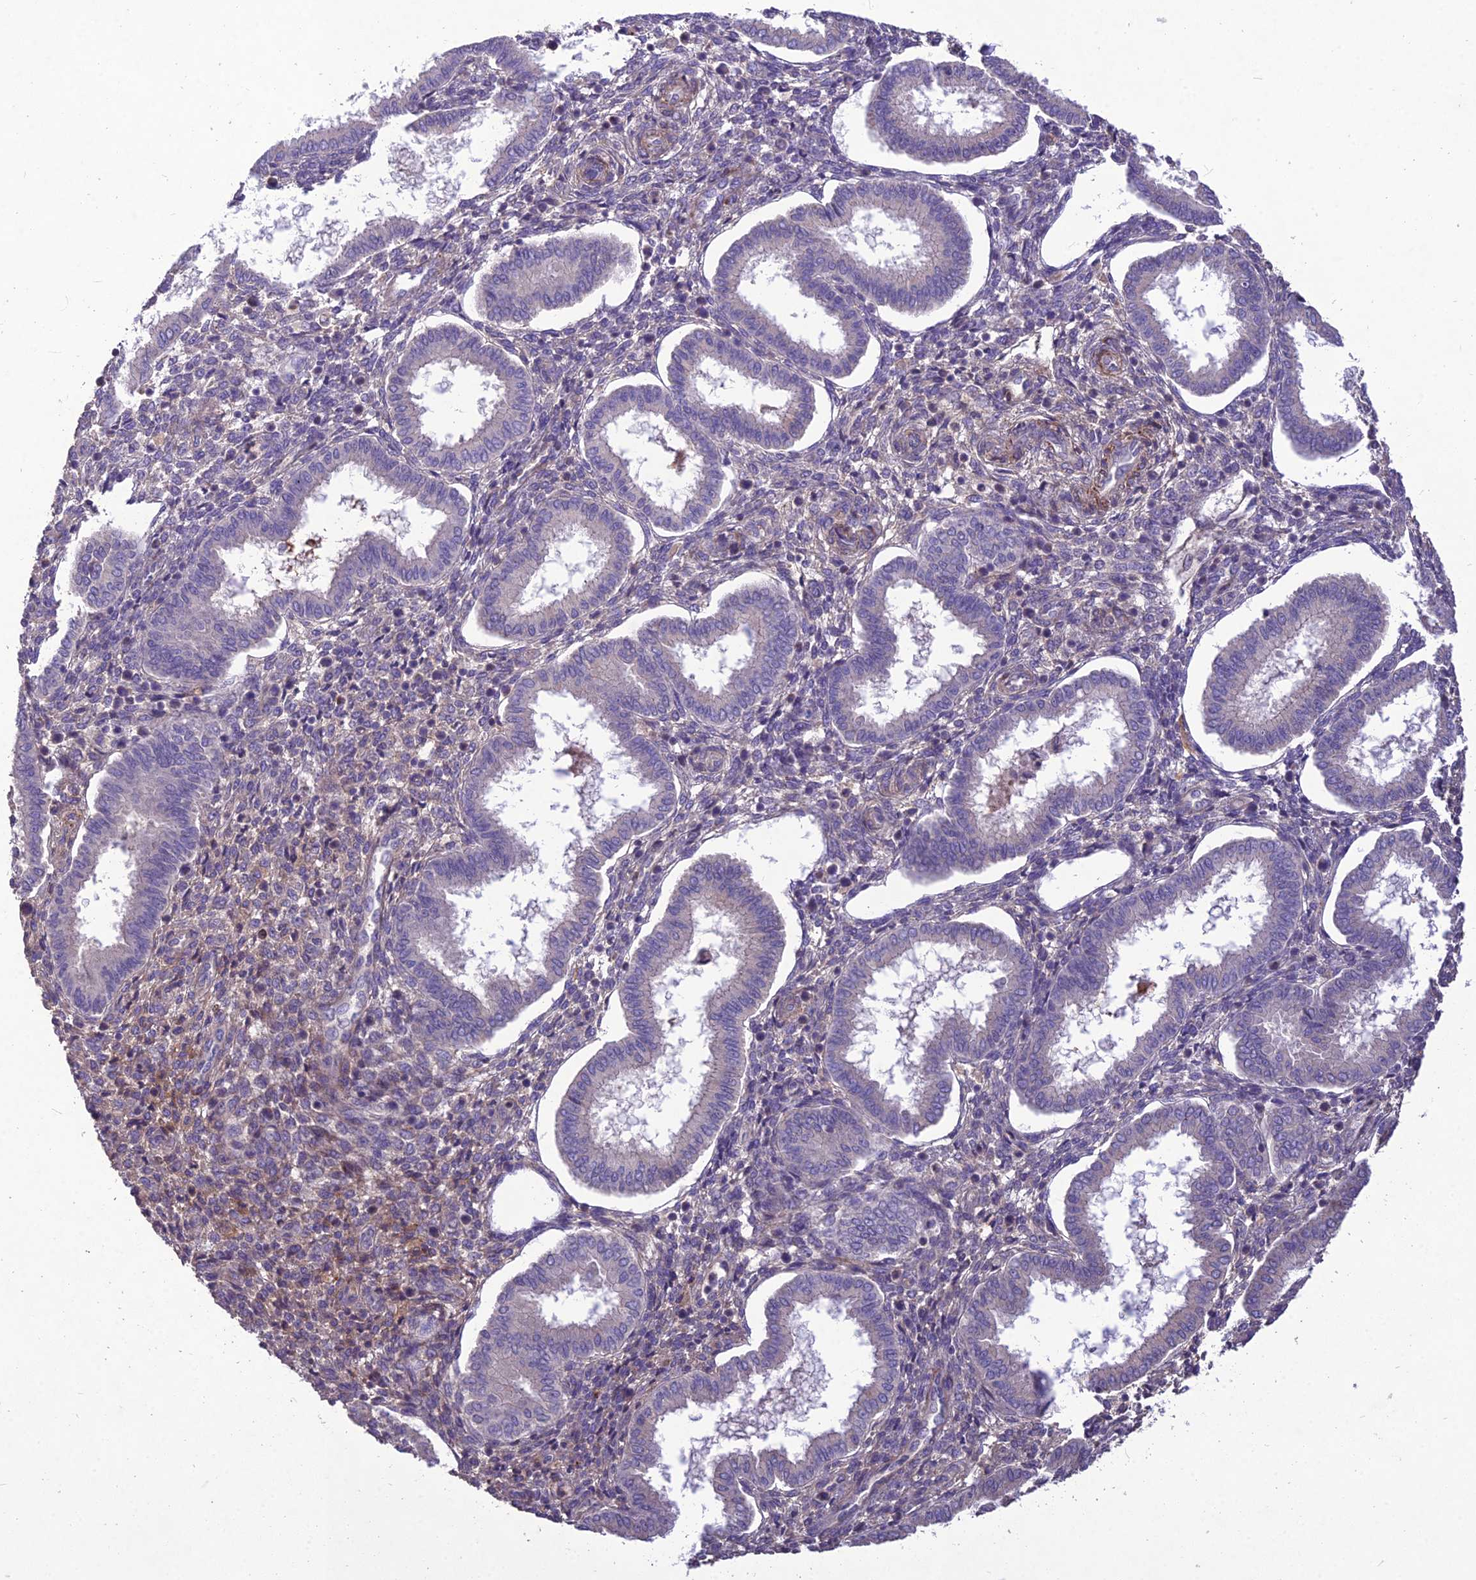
{"staining": {"intensity": "negative", "quantity": "none", "location": "none"}, "tissue": "endometrium", "cell_type": "Cells in endometrial stroma", "image_type": "normal", "snomed": [{"axis": "morphology", "description": "Normal tissue, NOS"}, {"axis": "topography", "description": "Endometrium"}], "caption": "Immunohistochemistry photomicrograph of unremarkable endometrium: endometrium stained with DAB demonstrates no significant protein positivity in cells in endometrial stroma.", "gene": "CLUH", "patient": {"sex": "female", "age": 24}}